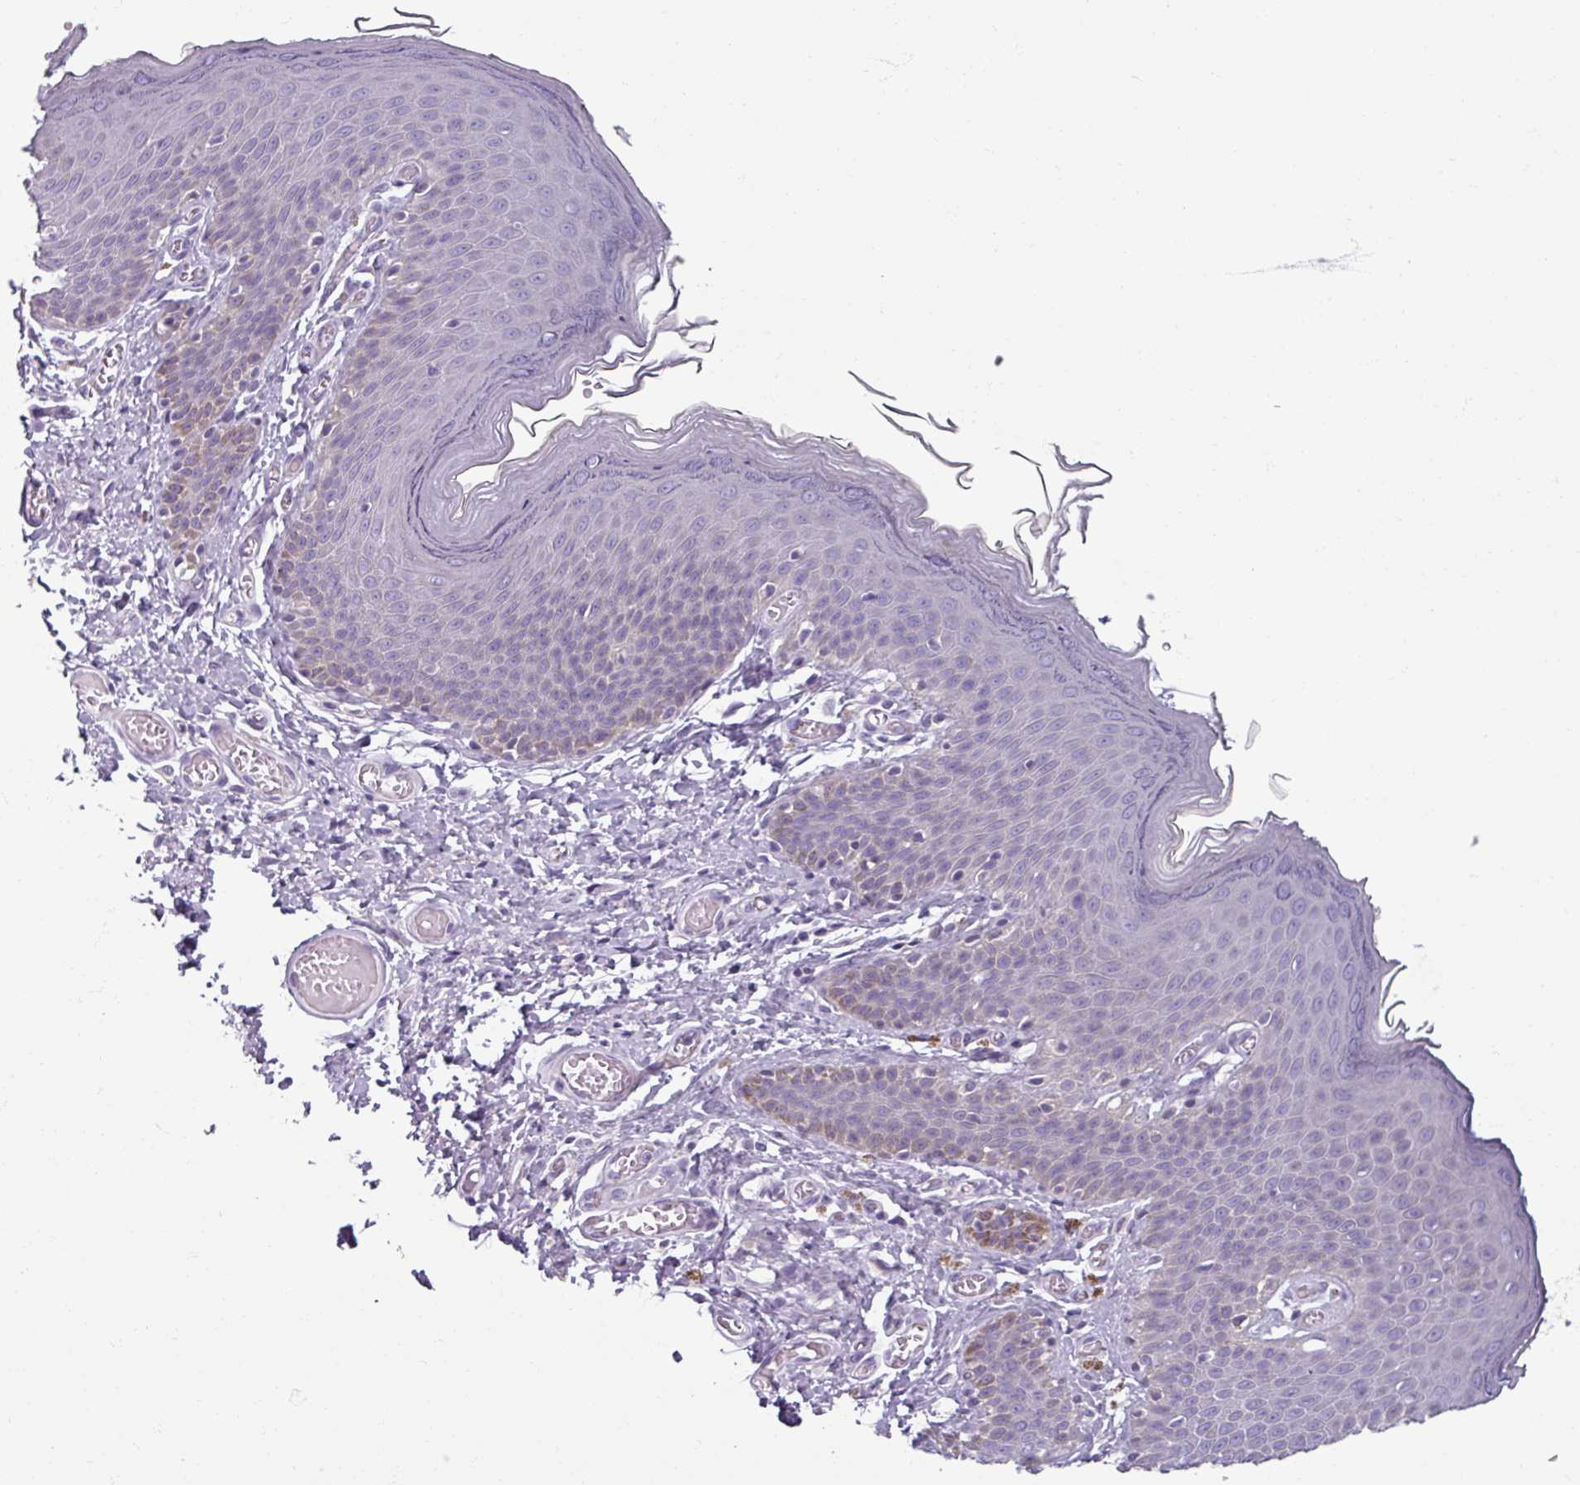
{"staining": {"intensity": "negative", "quantity": "none", "location": "none"}, "tissue": "skin", "cell_type": "Epidermal cells", "image_type": "normal", "snomed": [{"axis": "morphology", "description": "Normal tissue, NOS"}, {"axis": "topography", "description": "Anal"}], "caption": "This photomicrograph is of unremarkable skin stained with immunohistochemistry to label a protein in brown with the nuclei are counter-stained blue. There is no expression in epidermal cells. The staining was performed using DAB to visualize the protein expression in brown, while the nuclei were stained in blue with hematoxylin (Magnification: 20x).", "gene": "SMIM11", "patient": {"sex": "female", "age": 40}}